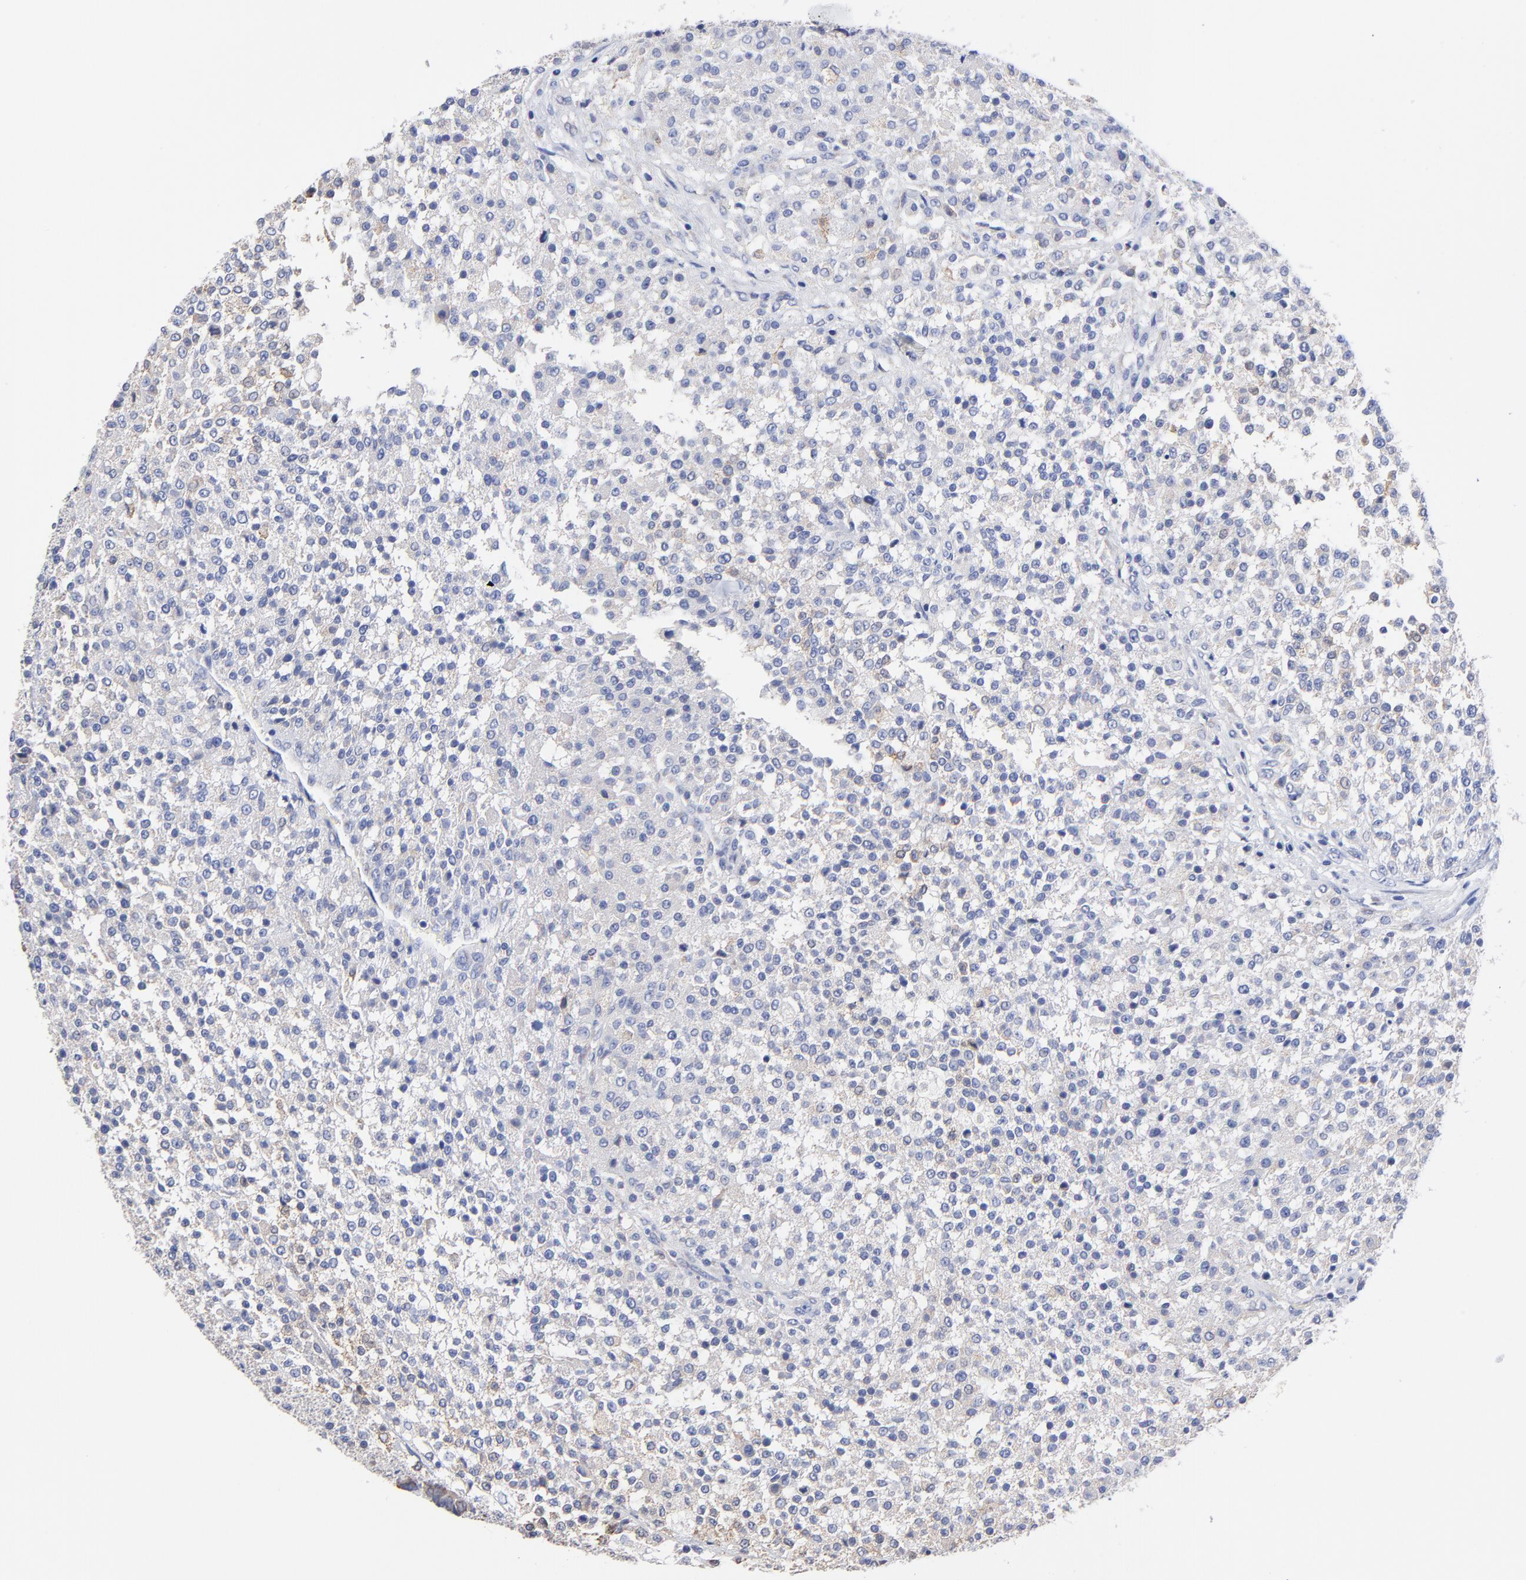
{"staining": {"intensity": "negative", "quantity": "none", "location": "none"}, "tissue": "testis cancer", "cell_type": "Tumor cells", "image_type": "cancer", "snomed": [{"axis": "morphology", "description": "Seminoma, NOS"}, {"axis": "topography", "description": "Testis"}], "caption": "This histopathology image is of testis cancer (seminoma) stained with IHC to label a protein in brown with the nuclei are counter-stained blue. There is no positivity in tumor cells.", "gene": "LAX1", "patient": {"sex": "male", "age": 59}}